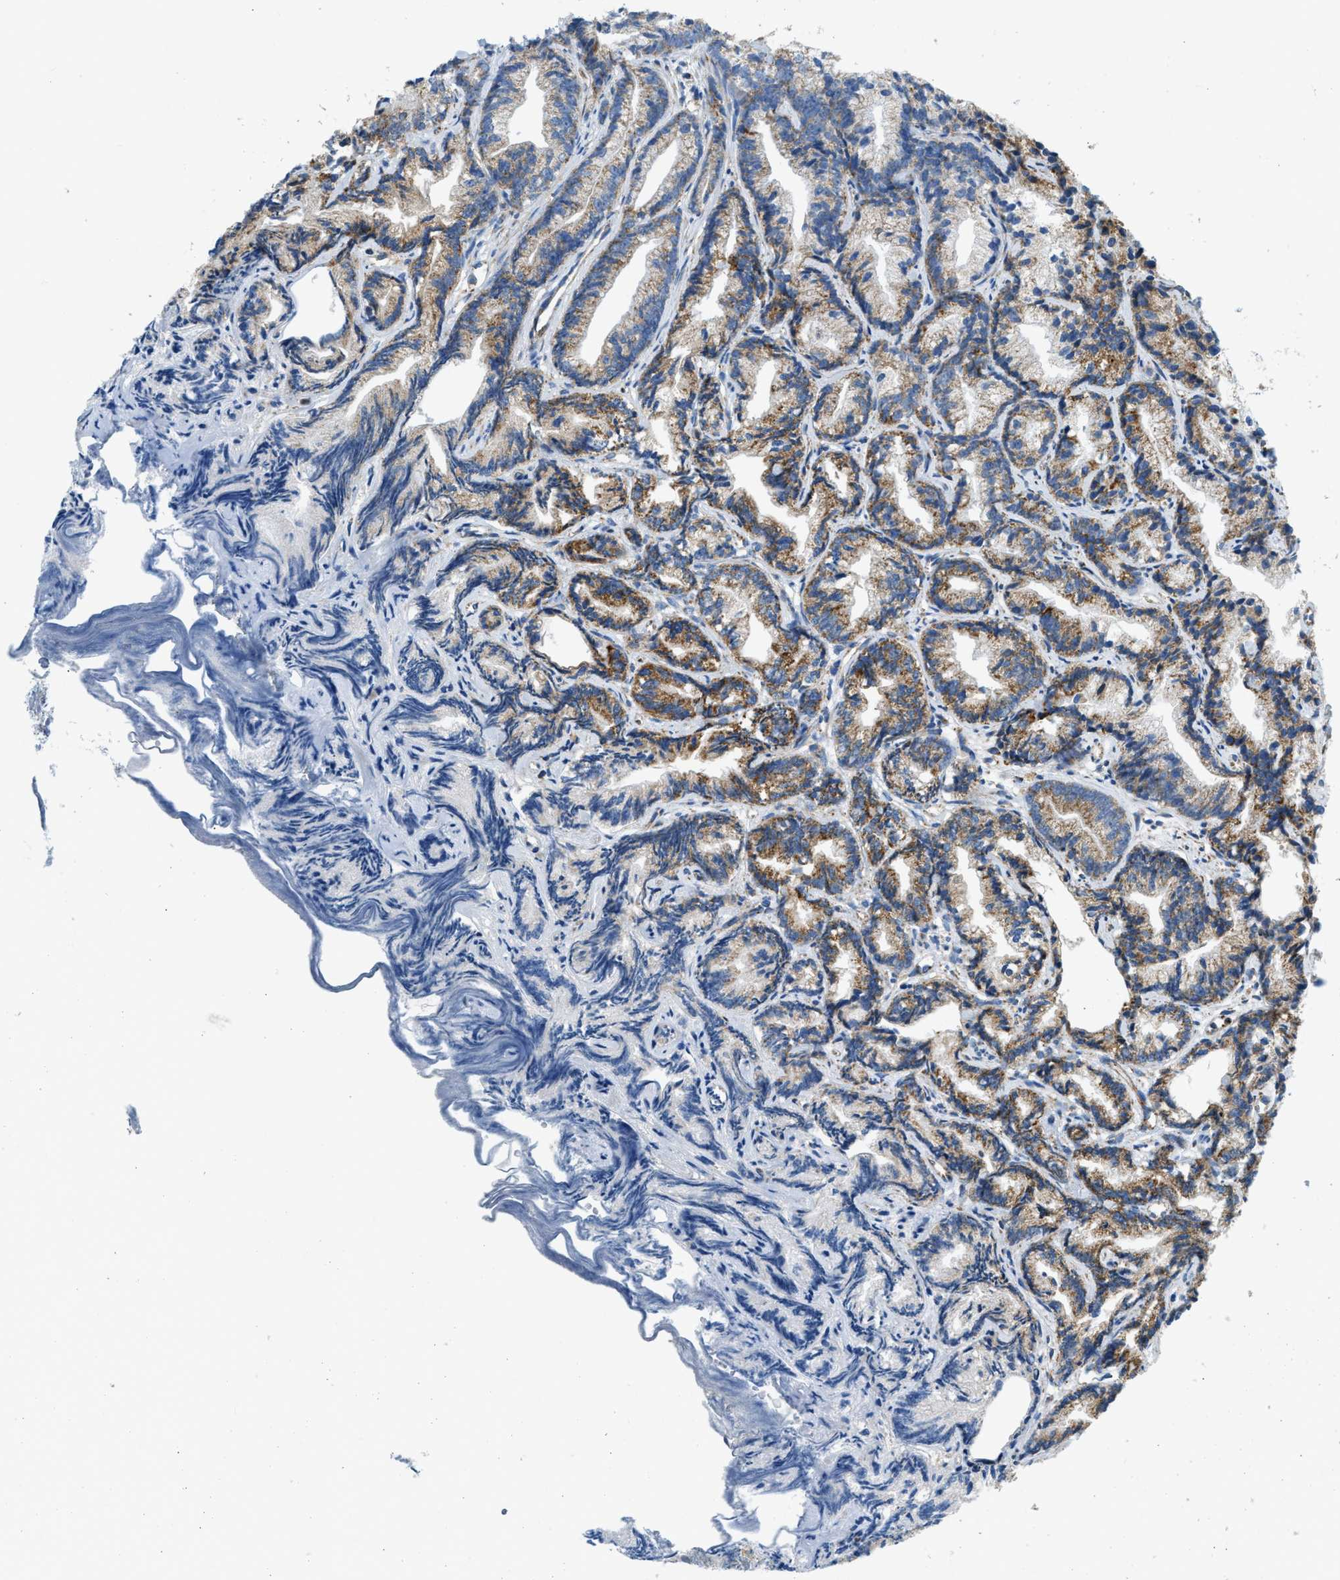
{"staining": {"intensity": "moderate", "quantity": ">75%", "location": "cytoplasmic/membranous"}, "tissue": "prostate cancer", "cell_type": "Tumor cells", "image_type": "cancer", "snomed": [{"axis": "morphology", "description": "Adenocarcinoma, Low grade"}, {"axis": "topography", "description": "Prostate"}], "caption": "Moderate cytoplasmic/membranous protein staining is appreciated in about >75% of tumor cells in prostate cancer.", "gene": "ACADVL", "patient": {"sex": "male", "age": 89}}